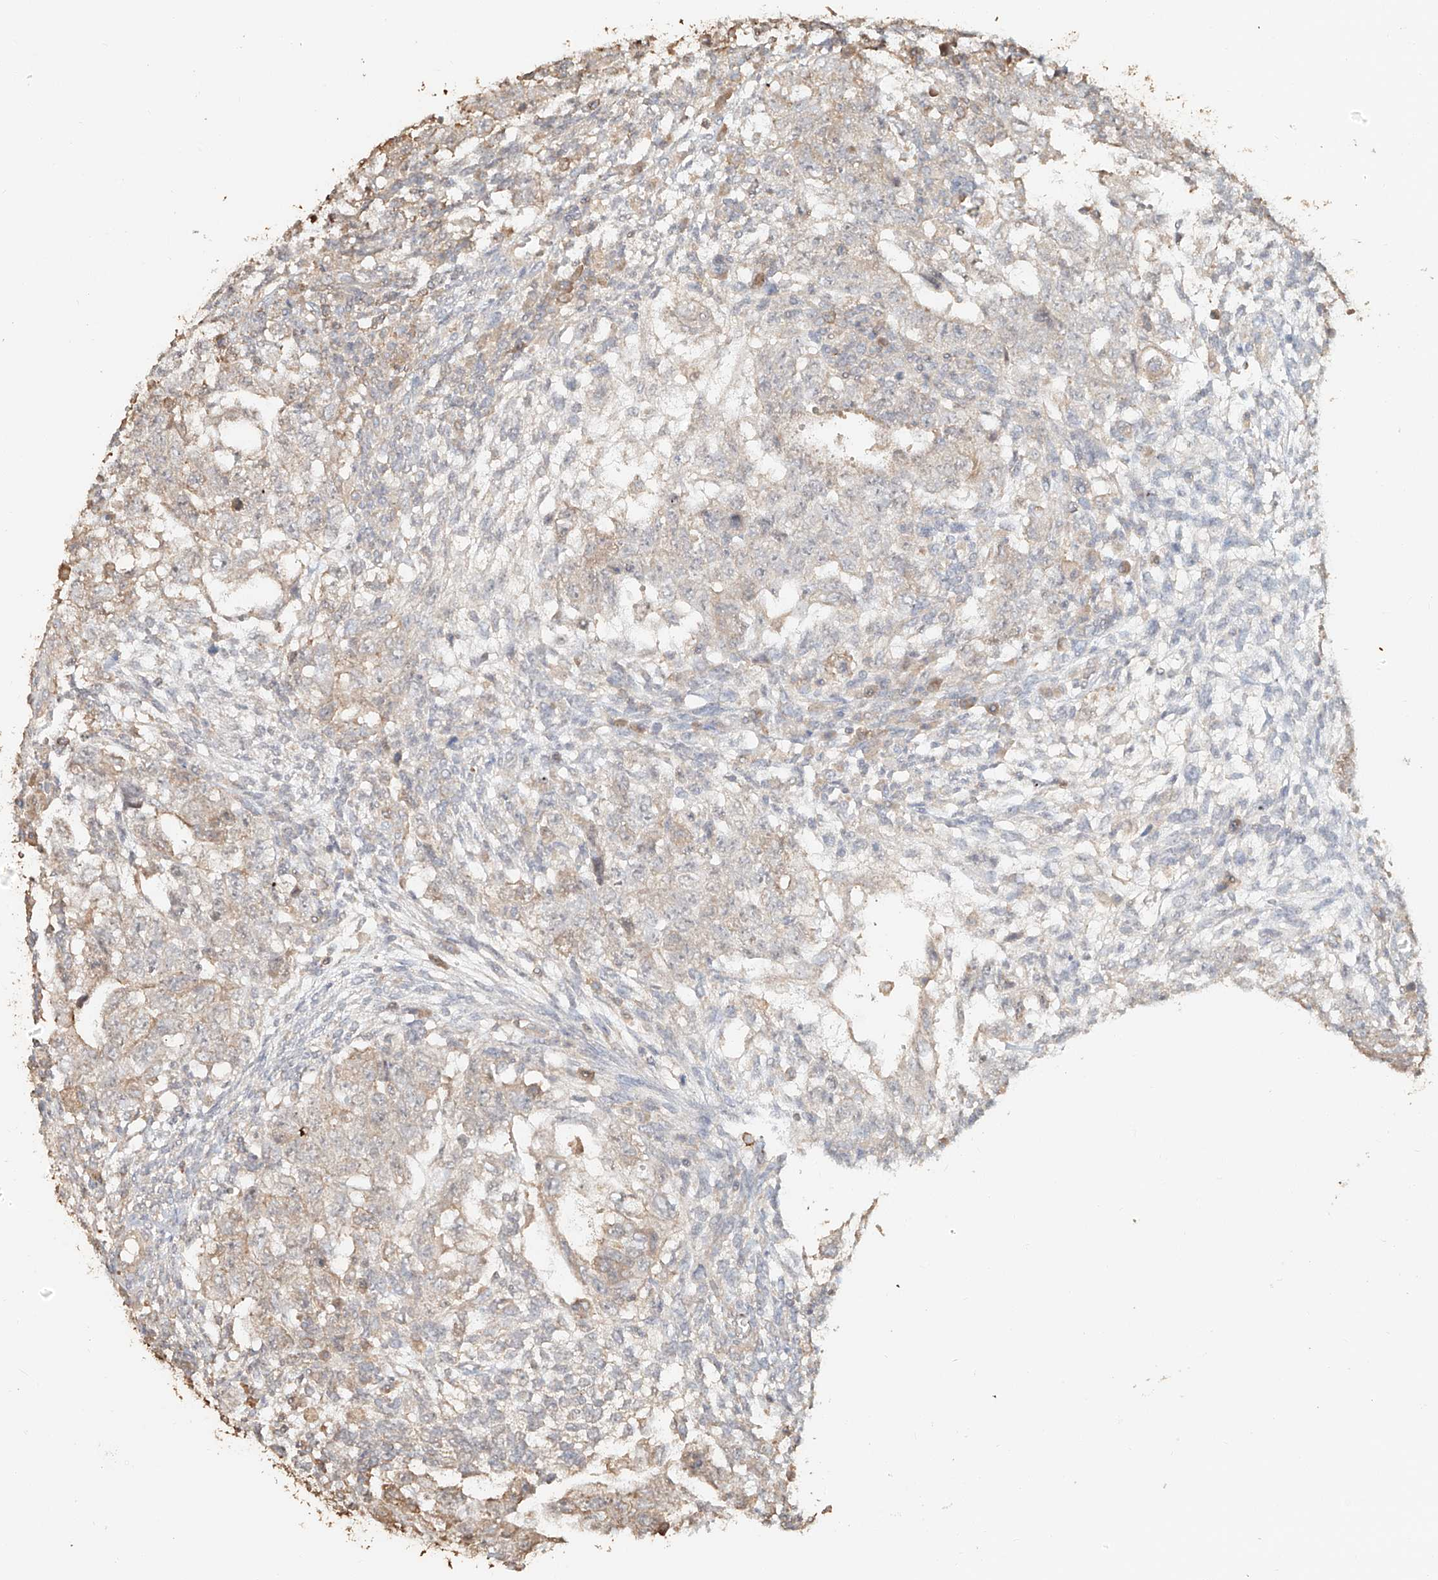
{"staining": {"intensity": "moderate", "quantity": "<25%", "location": "cytoplasmic/membranous"}, "tissue": "testis cancer", "cell_type": "Tumor cells", "image_type": "cancer", "snomed": [{"axis": "morphology", "description": "Normal tissue, NOS"}, {"axis": "morphology", "description": "Carcinoma, Embryonal, NOS"}, {"axis": "topography", "description": "Testis"}], "caption": "Moderate cytoplasmic/membranous expression is identified in about <25% of tumor cells in testis cancer. Using DAB (brown) and hematoxylin (blue) stains, captured at high magnification using brightfield microscopy.", "gene": "NPHS1", "patient": {"sex": "male", "age": 36}}